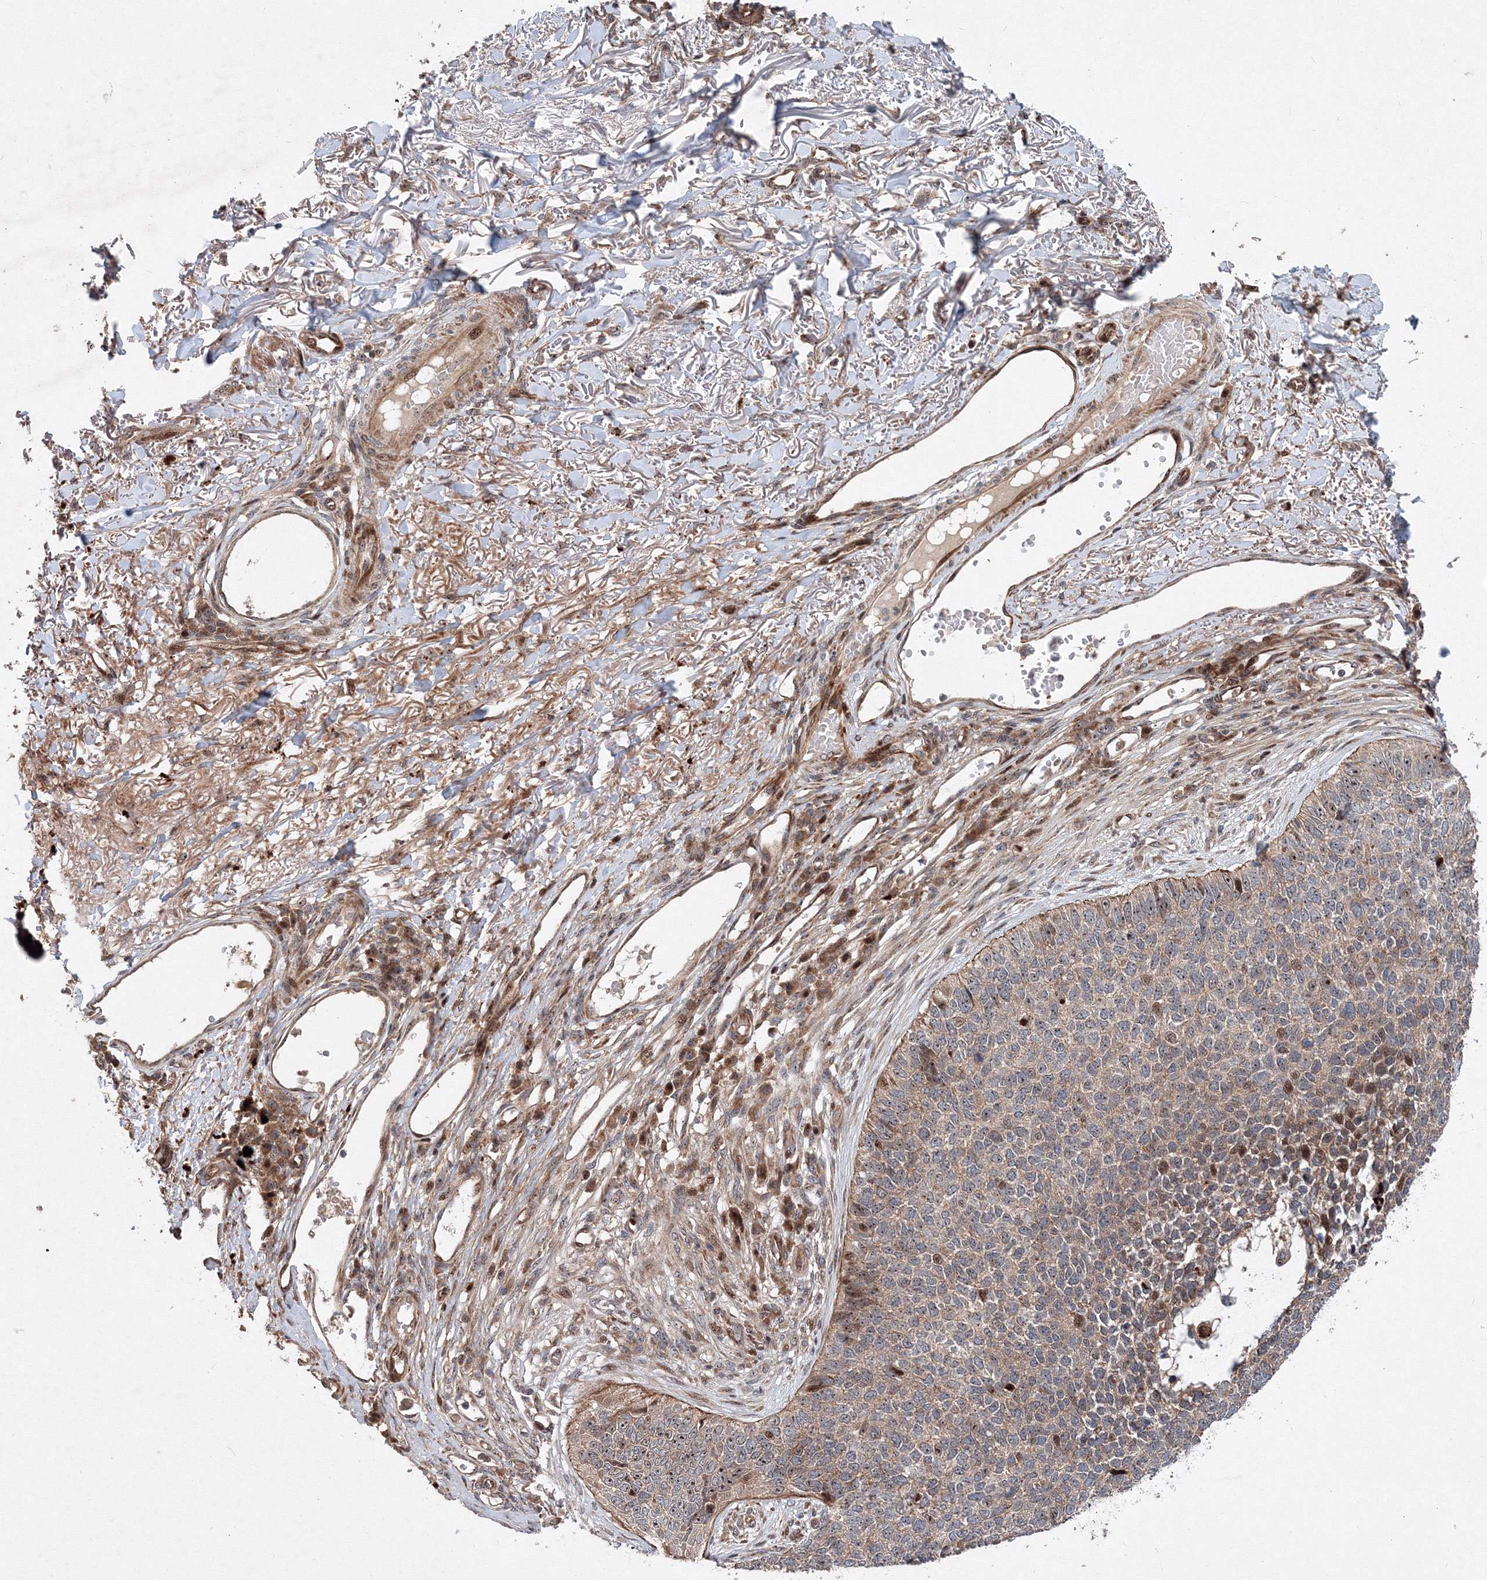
{"staining": {"intensity": "weak", "quantity": "25%-75%", "location": "cytoplasmic/membranous,nuclear"}, "tissue": "skin cancer", "cell_type": "Tumor cells", "image_type": "cancer", "snomed": [{"axis": "morphology", "description": "Basal cell carcinoma"}, {"axis": "topography", "description": "Skin"}], "caption": "A low amount of weak cytoplasmic/membranous and nuclear staining is seen in about 25%-75% of tumor cells in skin cancer tissue.", "gene": "ANKAR", "patient": {"sex": "female", "age": 84}}